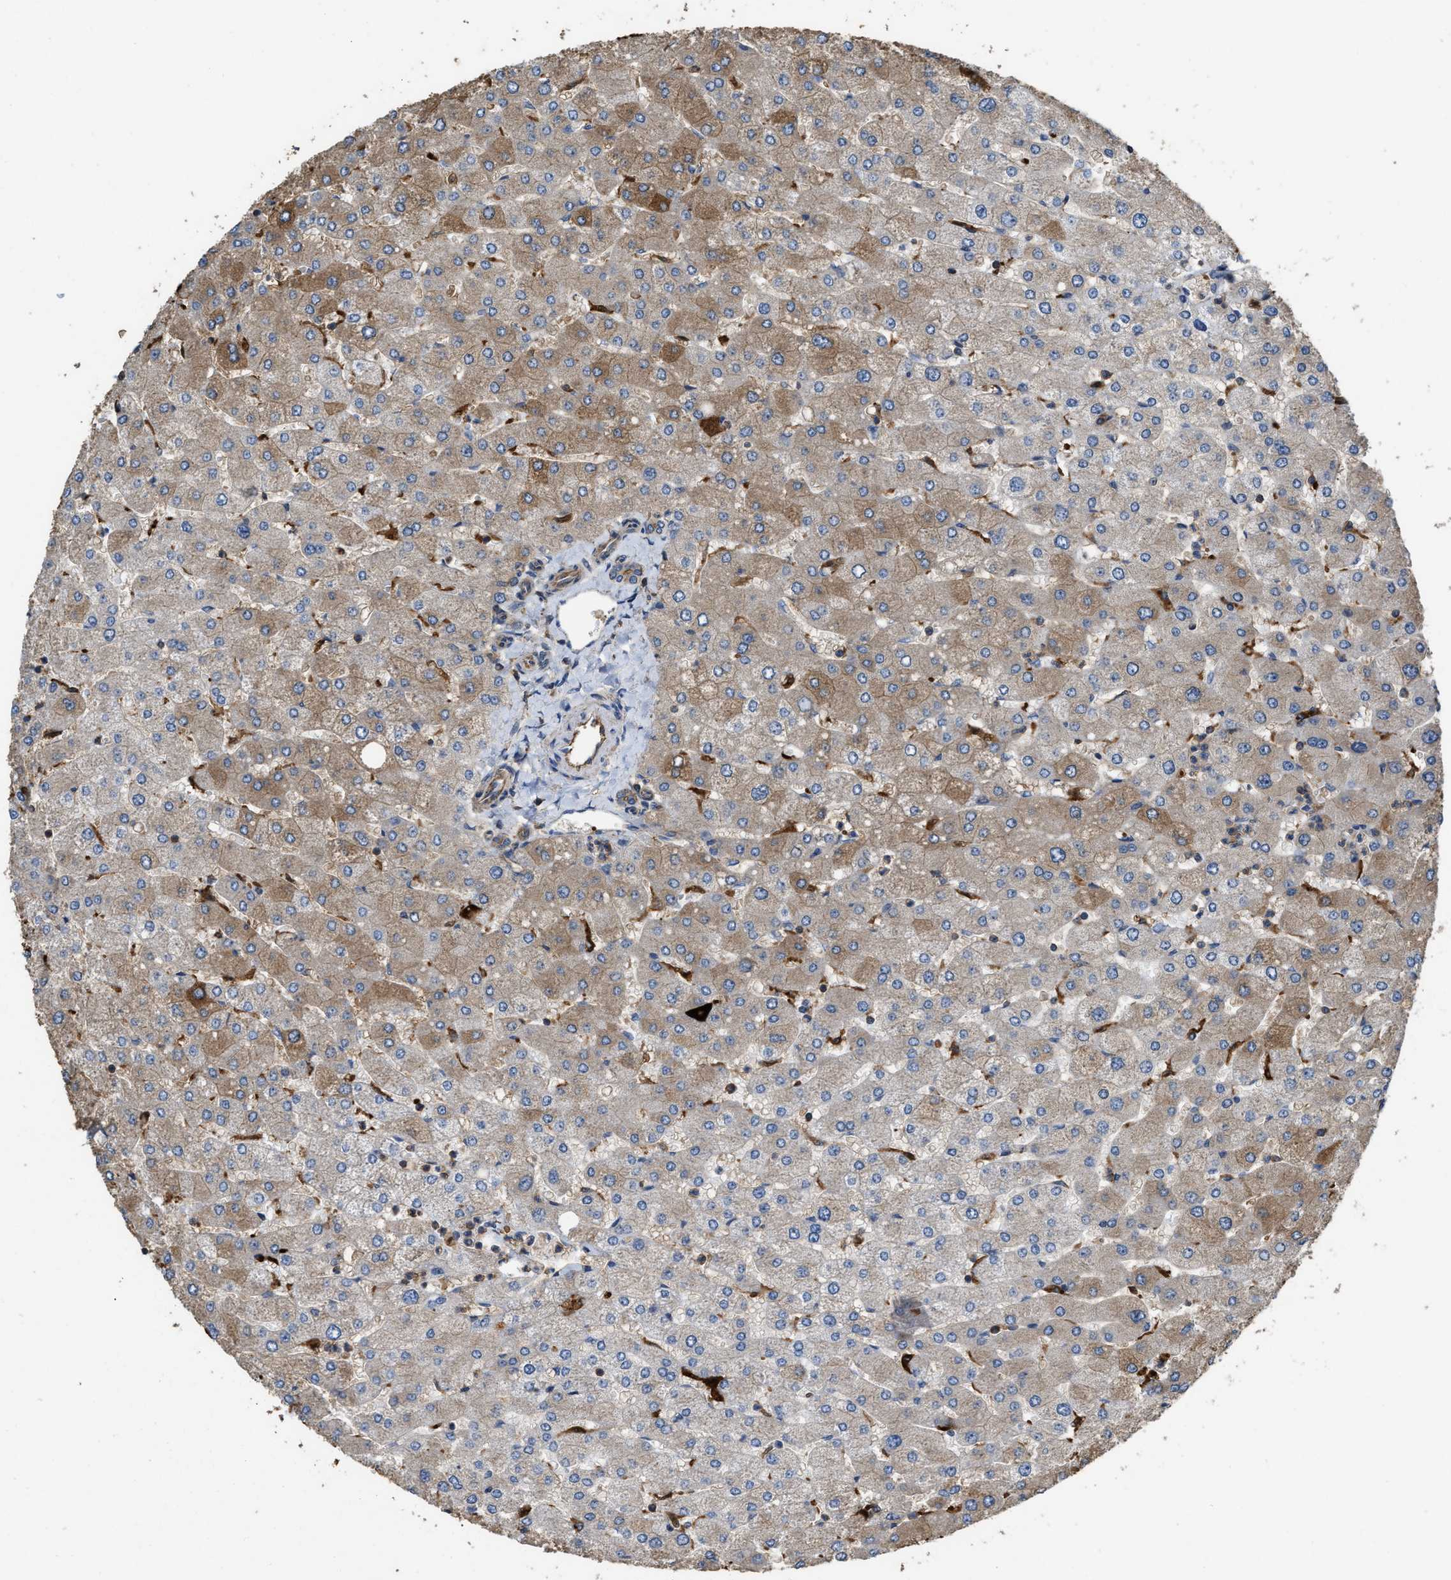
{"staining": {"intensity": "moderate", "quantity": "25%-75%", "location": "cytoplasmic/membranous"}, "tissue": "liver", "cell_type": "Cholangiocytes", "image_type": "normal", "snomed": [{"axis": "morphology", "description": "Normal tissue, NOS"}, {"axis": "topography", "description": "Liver"}], "caption": "Moderate cytoplasmic/membranous staining for a protein is present in about 25%-75% of cholangiocytes of unremarkable liver using IHC.", "gene": "ATIC", "patient": {"sex": "male", "age": 55}}